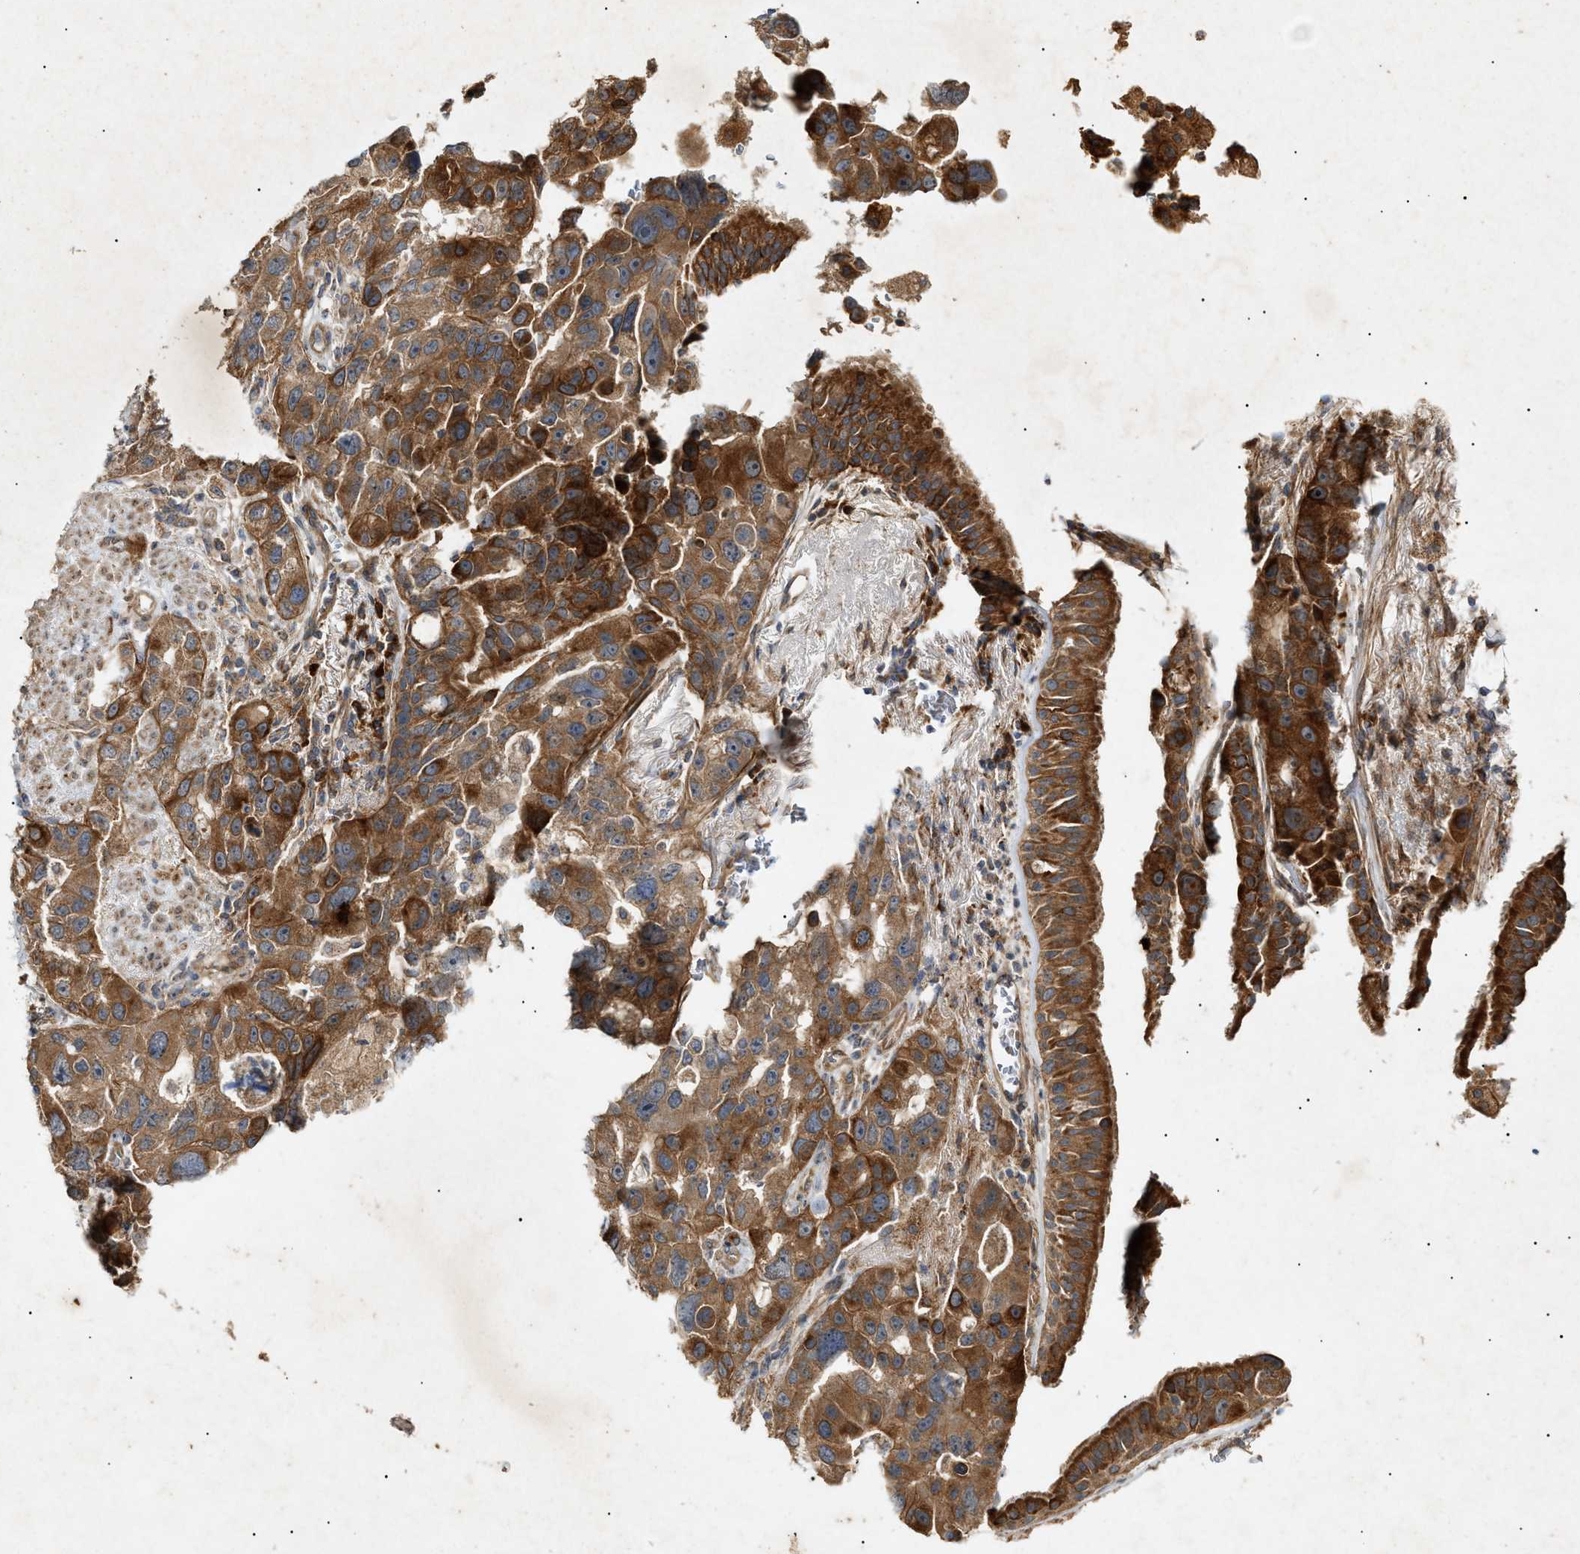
{"staining": {"intensity": "strong", "quantity": ">75%", "location": "cytoplasmic/membranous"}, "tissue": "bronchus", "cell_type": "Respiratory epithelial cells", "image_type": "normal", "snomed": [{"axis": "morphology", "description": "Normal tissue, NOS"}, {"axis": "morphology", "description": "Adenocarcinoma, NOS"}, {"axis": "morphology", "description": "Adenocarcinoma, metastatic, NOS"}, {"axis": "topography", "description": "Lymph node"}, {"axis": "topography", "description": "Bronchus"}, {"axis": "topography", "description": "Lung"}], "caption": "The micrograph demonstrates immunohistochemical staining of benign bronchus. There is strong cytoplasmic/membranous expression is seen in approximately >75% of respiratory epithelial cells.", "gene": "MTCH1", "patient": {"sex": "female", "age": 54}}